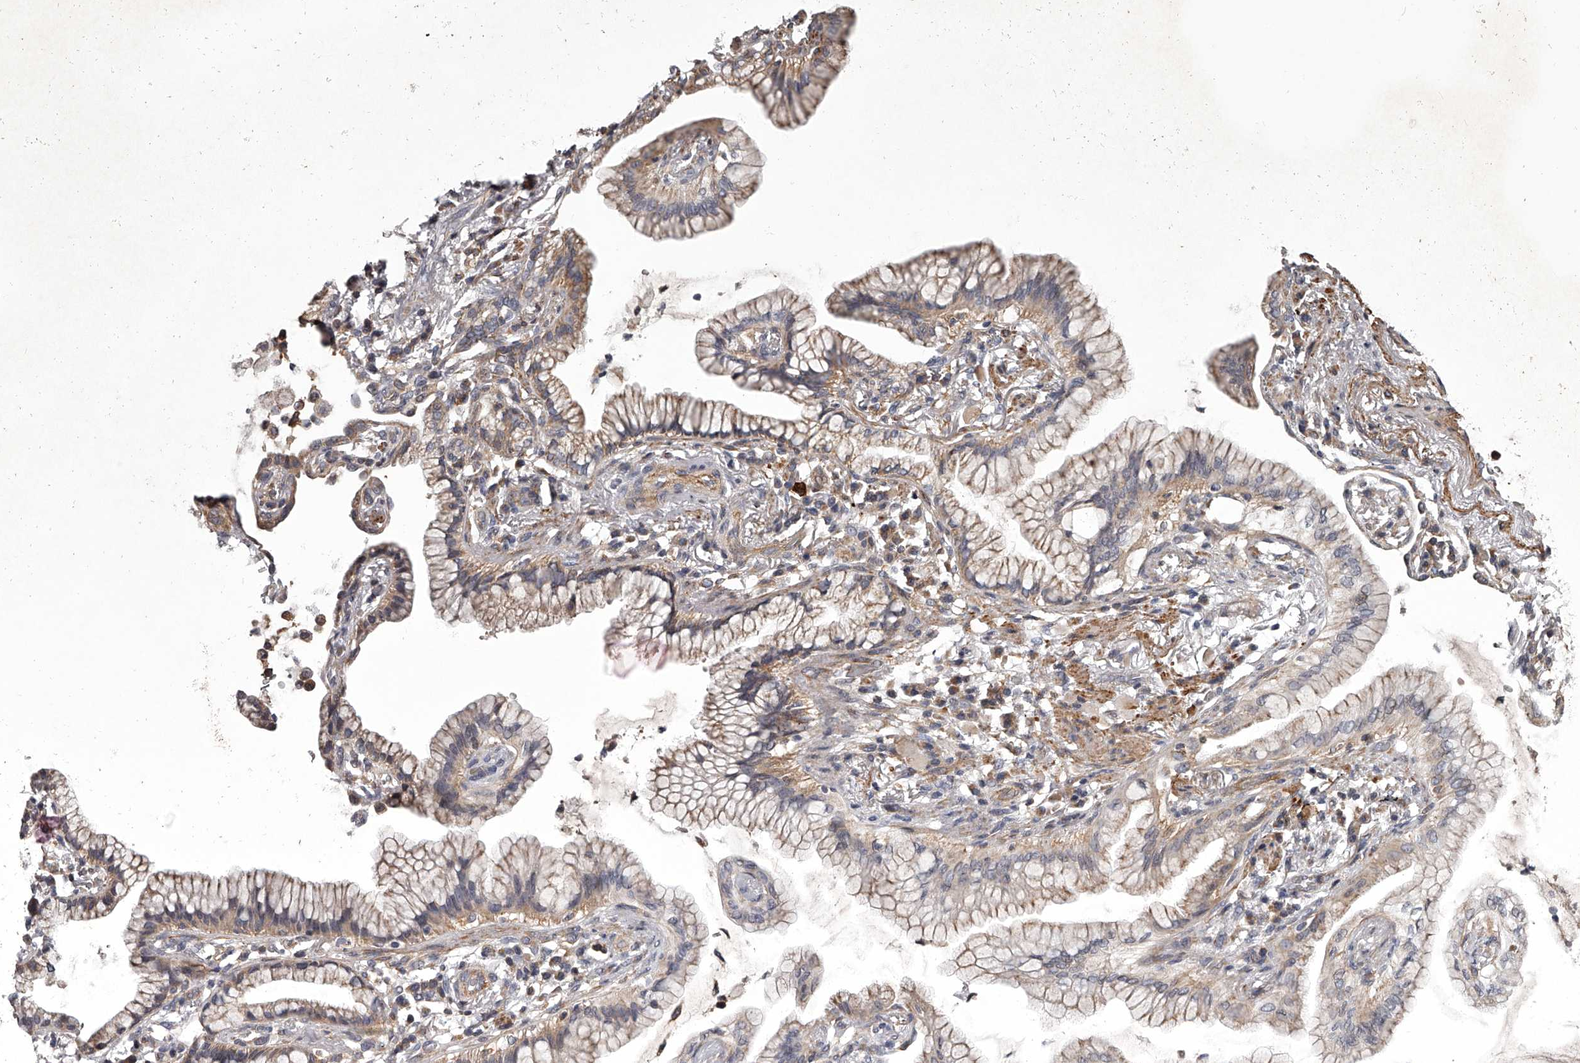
{"staining": {"intensity": "weak", "quantity": "25%-75%", "location": "cytoplasmic/membranous"}, "tissue": "lung cancer", "cell_type": "Tumor cells", "image_type": "cancer", "snomed": [{"axis": "morphology", "description": "Adenocarcinoma, NOS"}, {"axis": "topography", "description": "Lung"}], "caption": "The immunohistochemical stain highlights weak cytoplasmic/membranous positivity in tumor cells of lung cancer tissue.", "gene": "RRP36", "patient": {"sex": "female", "age": 70}}